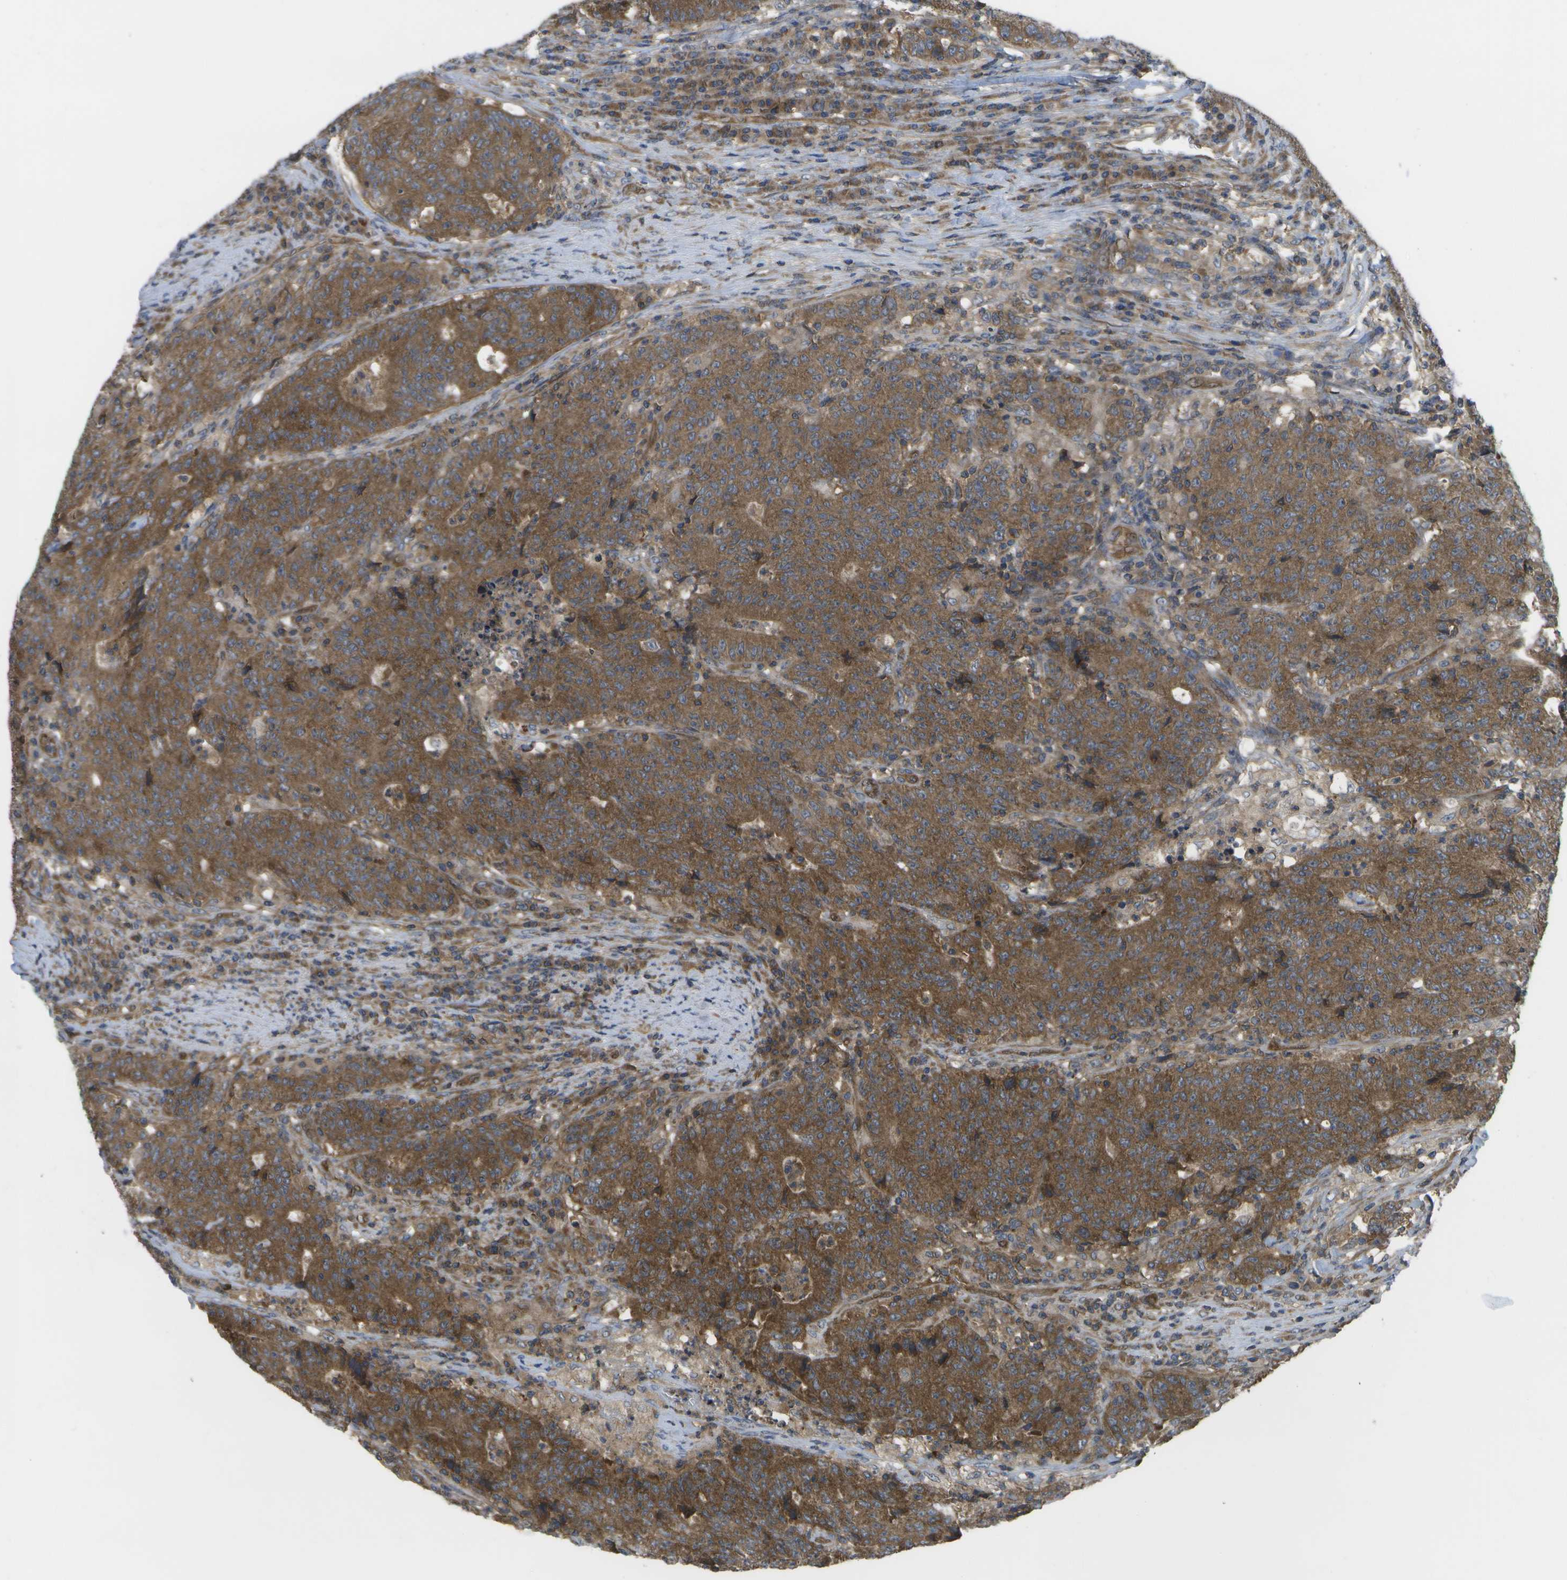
{"staining": {"intensity": "strong", "quantity": ">75%", "location": "cytoplasmic/membranous"}, "tissue": "colorectal cancer", "cell_type": "Tumor cells", "image_type": "cancer", "snomed": [{"axis": "morphology", "description": "Normal tissue, NOS"}, {"axis": "morphology", "description": "Adenocarcinoma, NOS"}, {"axis": "topography", "description": "Colon"}], "caption": "Brown immunohistochemical staining in human colorectal cancer (adenocarcinoma) exhibits strong cytoplasmic/membranous staining in about >75% of tumor cells. (DAB IHC, brown staining for protein, blue staining for nuclei).", "gene": "DPM3", "patient": {"sex": "female", "age": 75}}